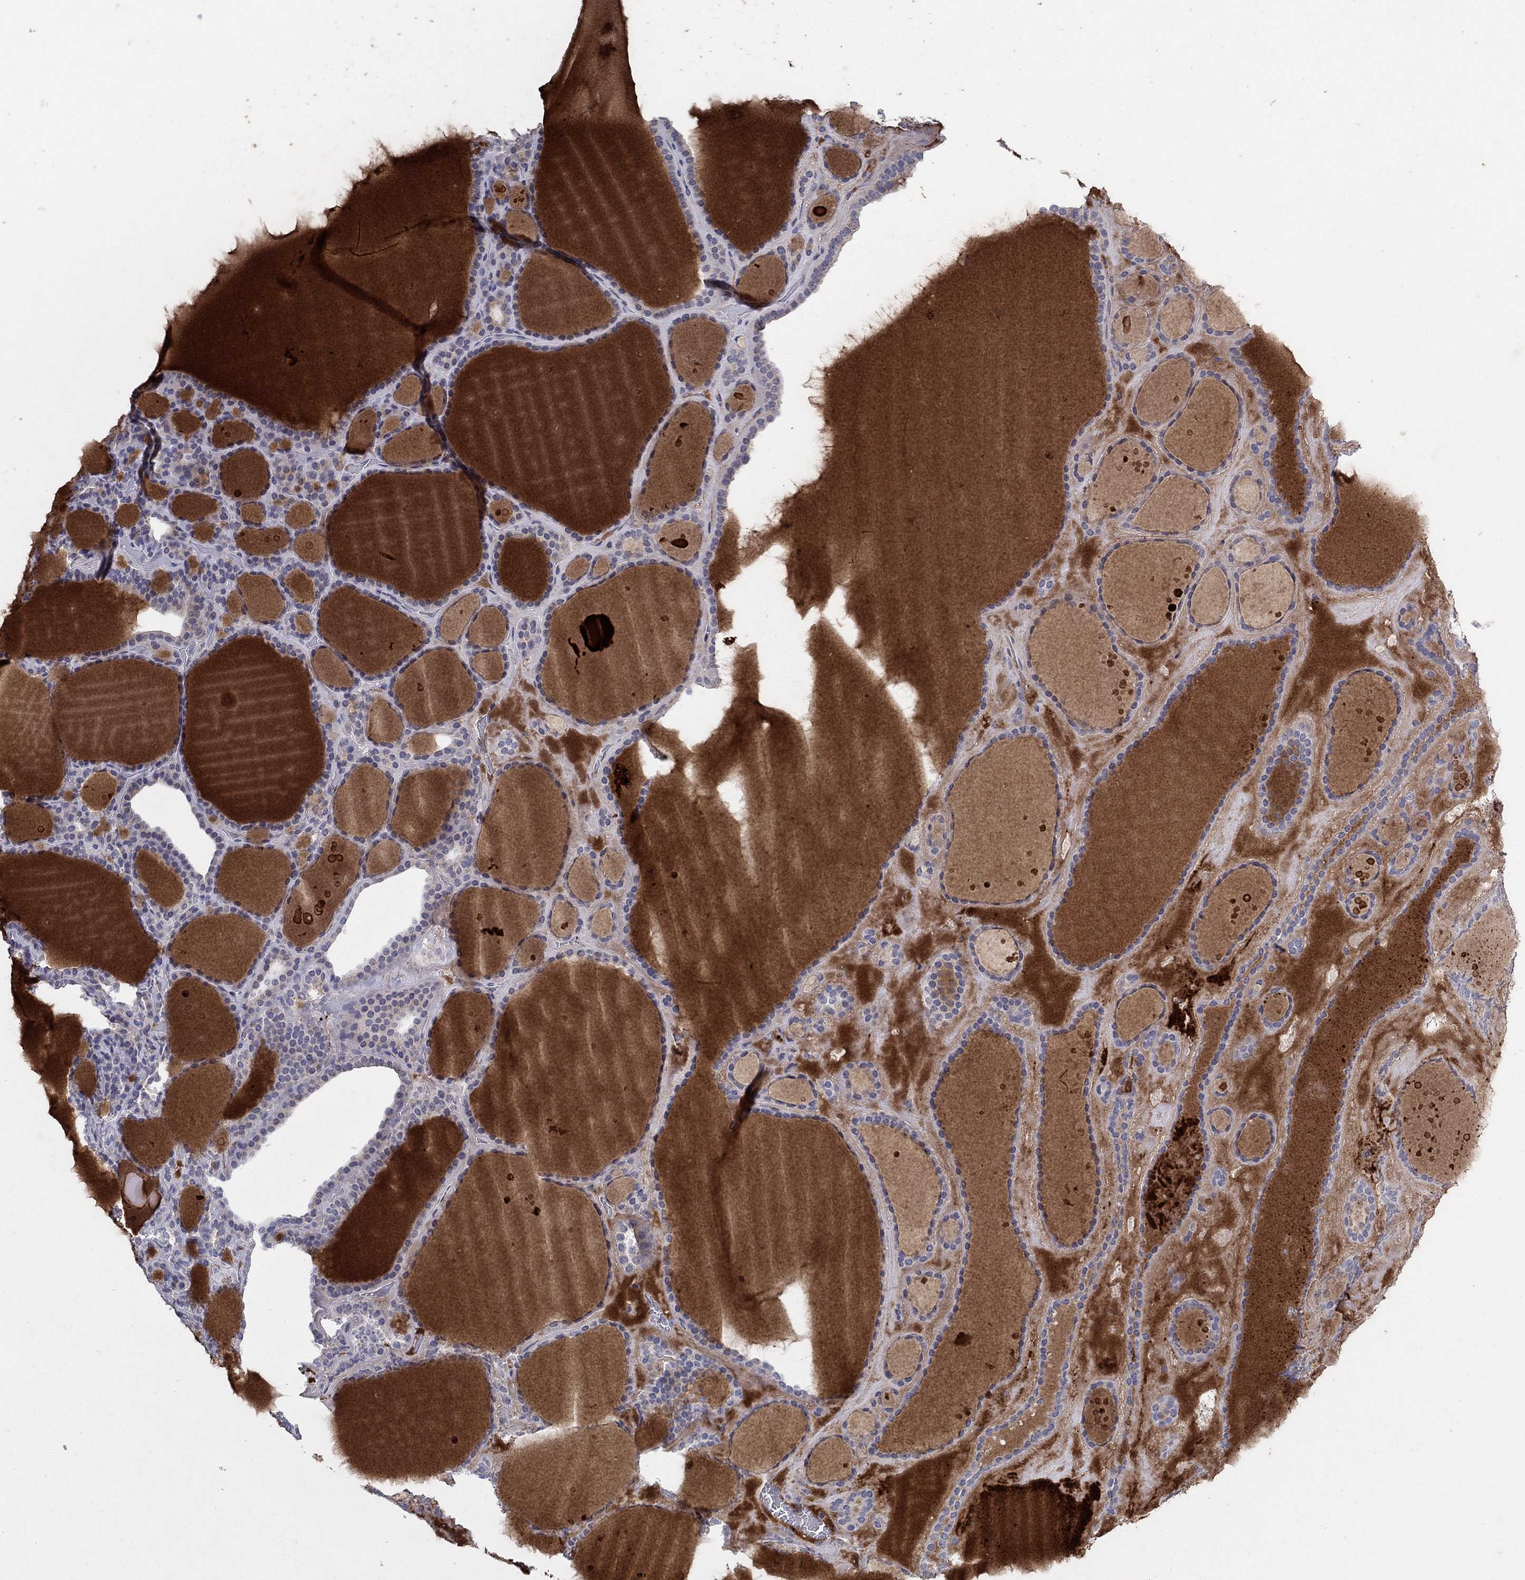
{"staining": {"intensity": "negative", "quantity": "none", "location": "none"}, "tissue": "thyroid gland", "cell_type": "Glandular cells", "image_type": "normal", "snomed": [{"axis": "morphology", "description": "Normal tissue, NOS"}, {"axis": "topography", "description": "Thyroid gland"}], "caption": "Human thyroid gland stained for a protein using immunohistochemistry (IHC) shows no expression in glandular cells.", "gene": "PROZ", "patient": {"sex": "male", "age": 63}}